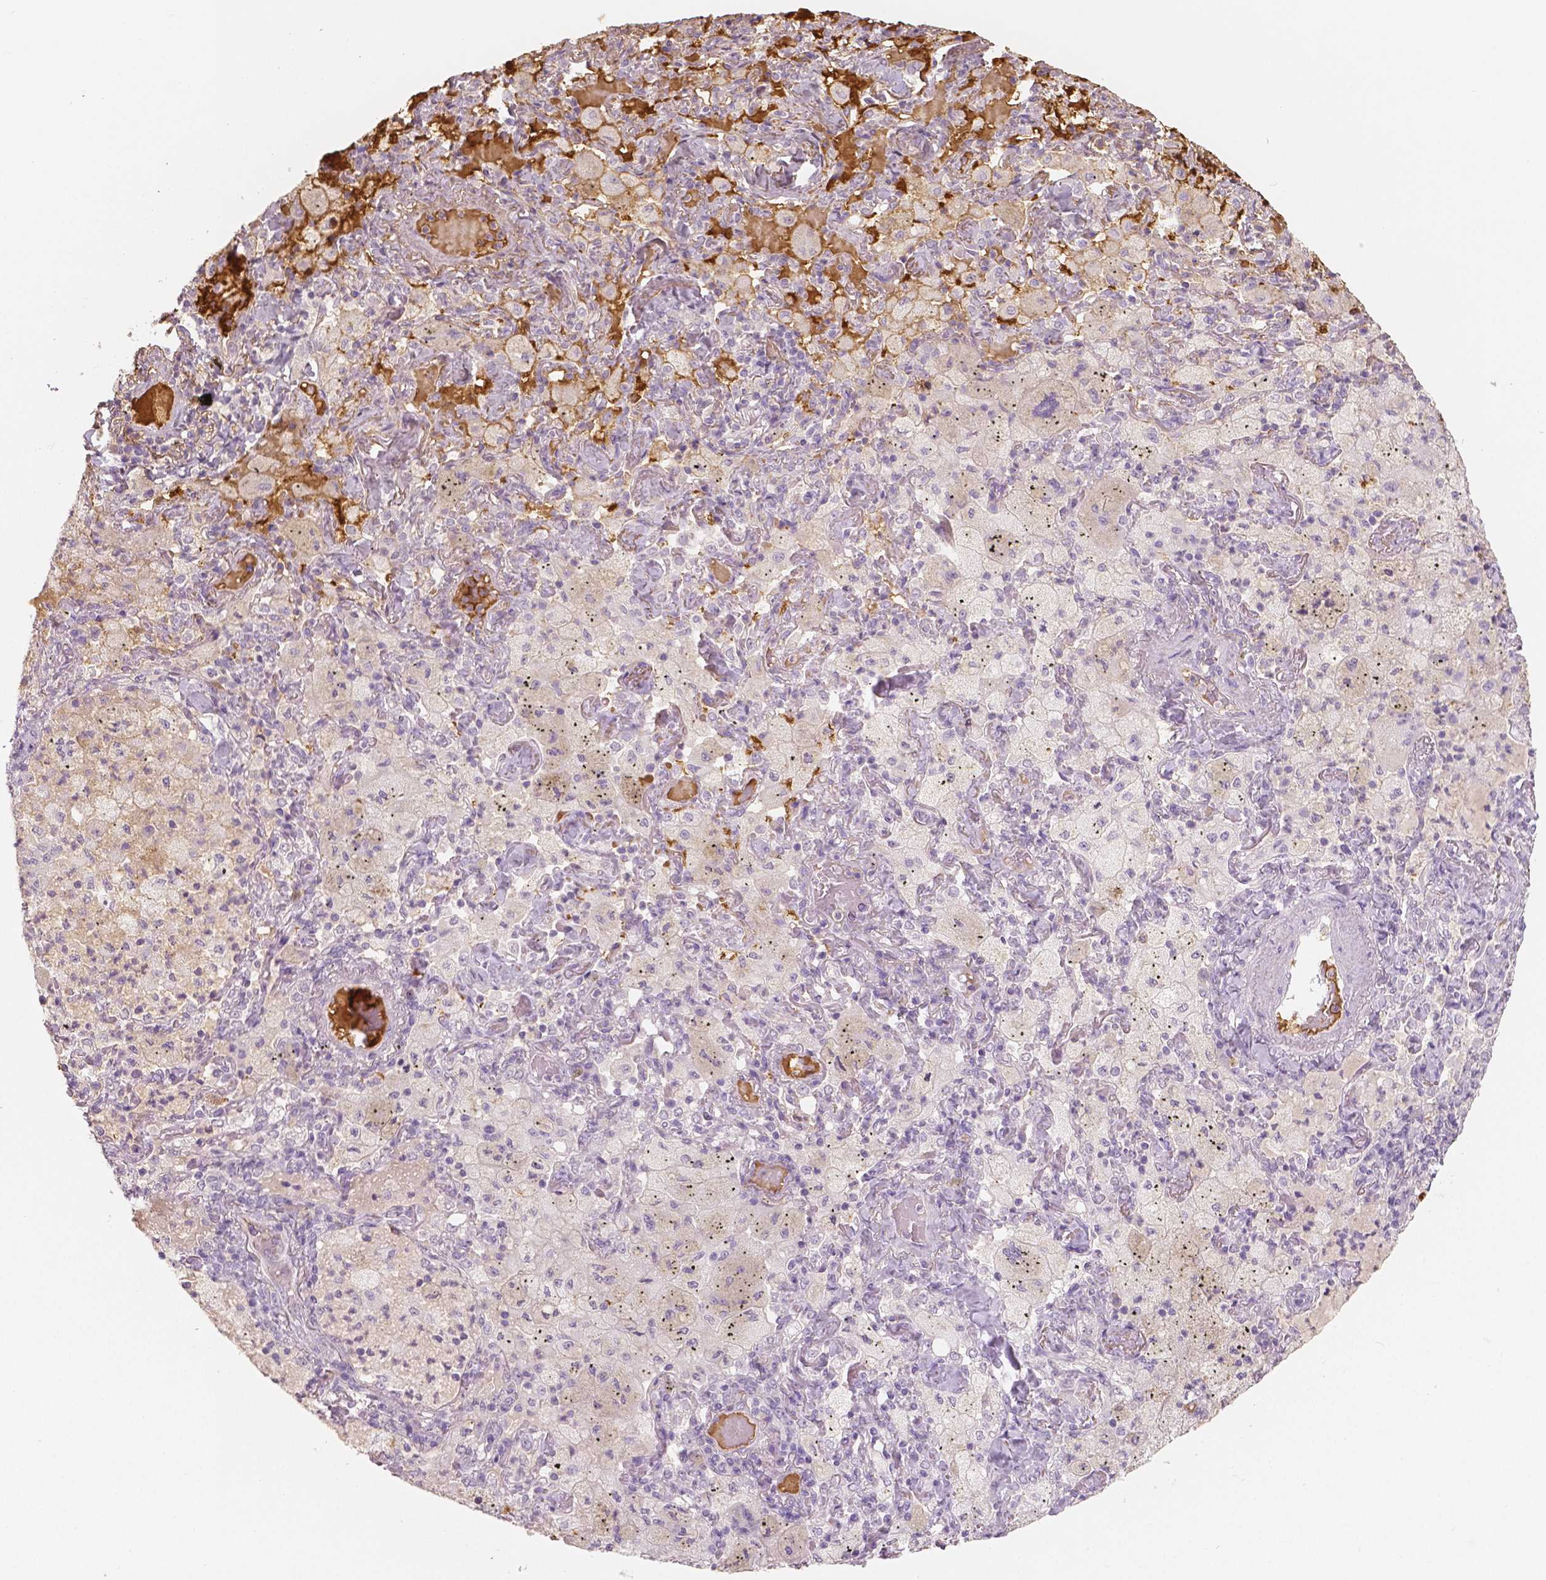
{"staining": {"intensity": "negative", "quantity": "none", "location": "none"}, "tissue": "lung cancer", "cell_type": "Tumor cells", "image_type": "cancer", "snomed": [{"axis": "morphology", "description": "Adenocarcinoma, NOS"}, {"axis": "topography", "description": "Lung"}], "caption": "Protein analysis of lung adenocarcinoma shows no significant expression in tumor cells.", "gene": "APOA4", "patient": {"sex": "female", "age": 73}}